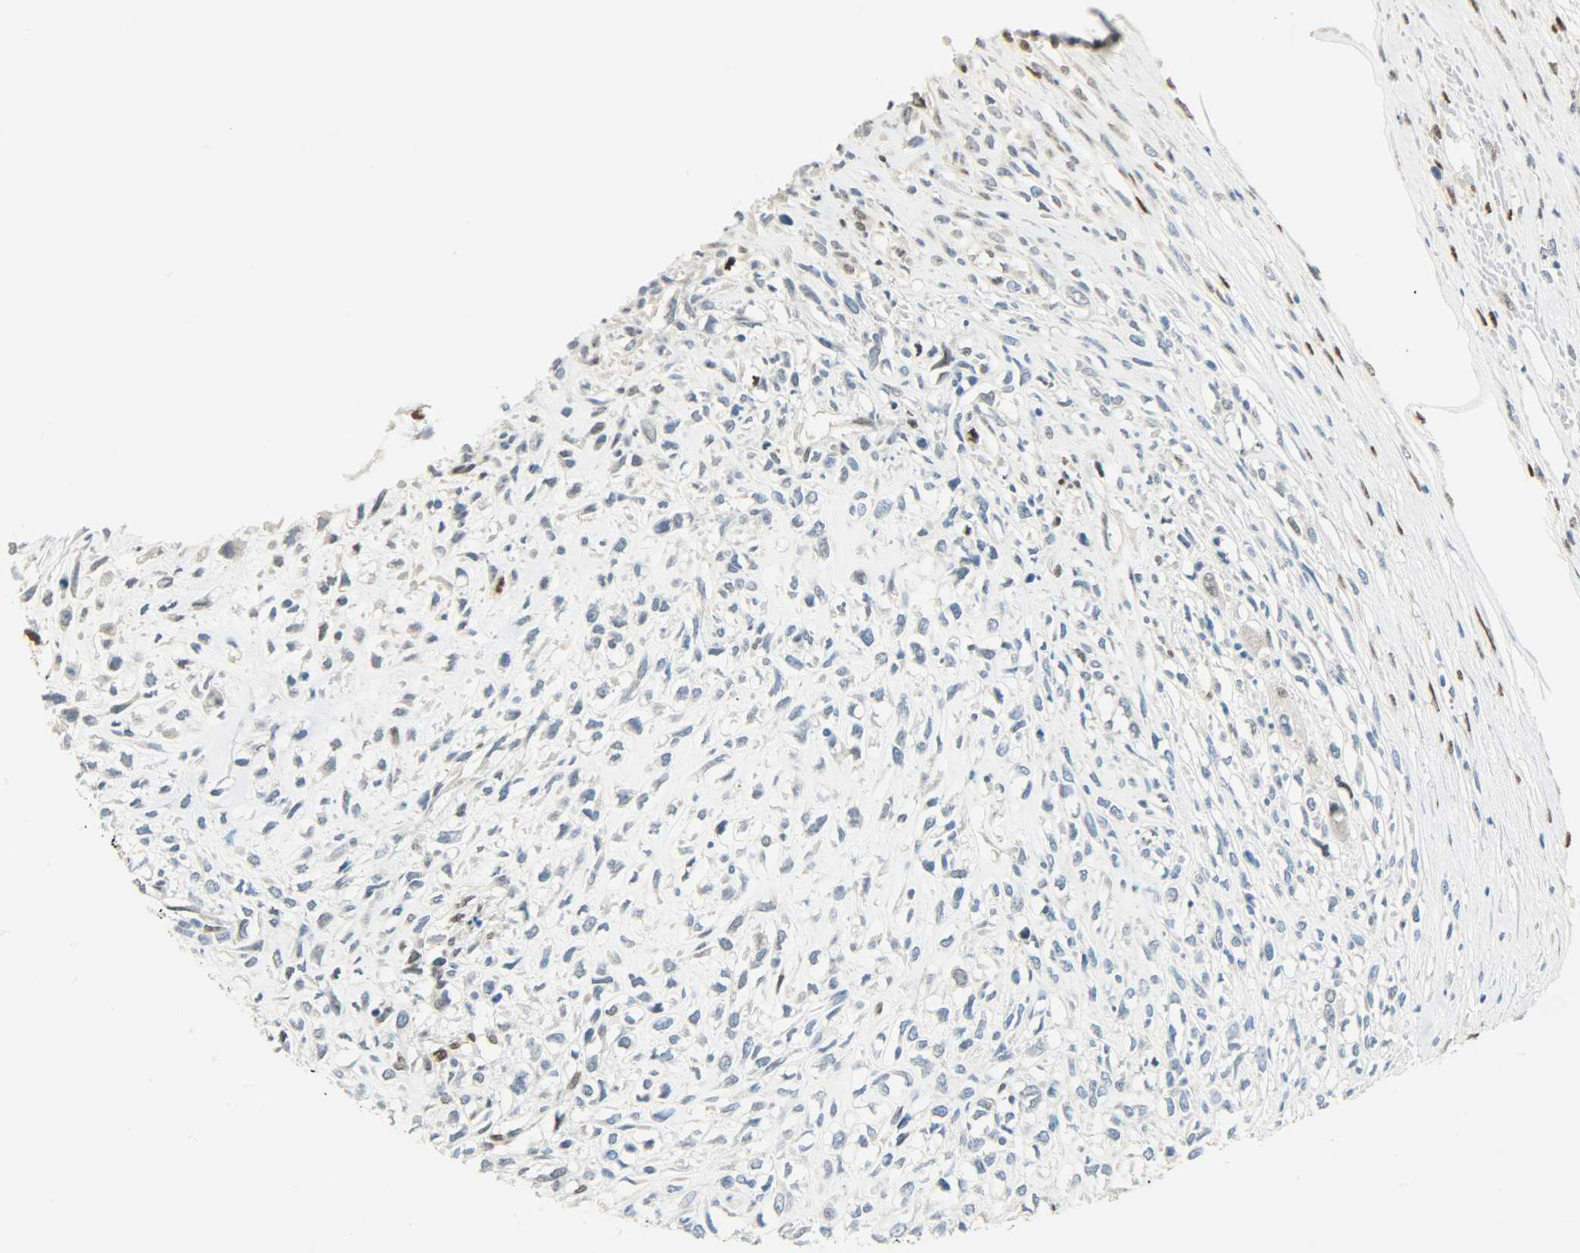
{"staining": {"intensity": "moderate", "quantity": "25%-75%", "location": "nuclear"}, "tissue": "head and neck cancer", "cell_type": "Tumor cells", "image_type": "cancer", "snomed": [{"axis": "morphology", "description": "Necrosis, NOS"}, {"axis": "morphology", "description": "Neoplasm, malignant, NOS"}, {"axis": "topography", "description": "Salivary gland"}, {"axis": "topography", "description": "Head-Neck"}], "caption": "A medium amount of moderate nuclear staining is present in approximately 25%-75% of tumor cells in head and neck cancer tissue.", "gene": "JUNB", "patient": {"sex": "male", "age": 43}}